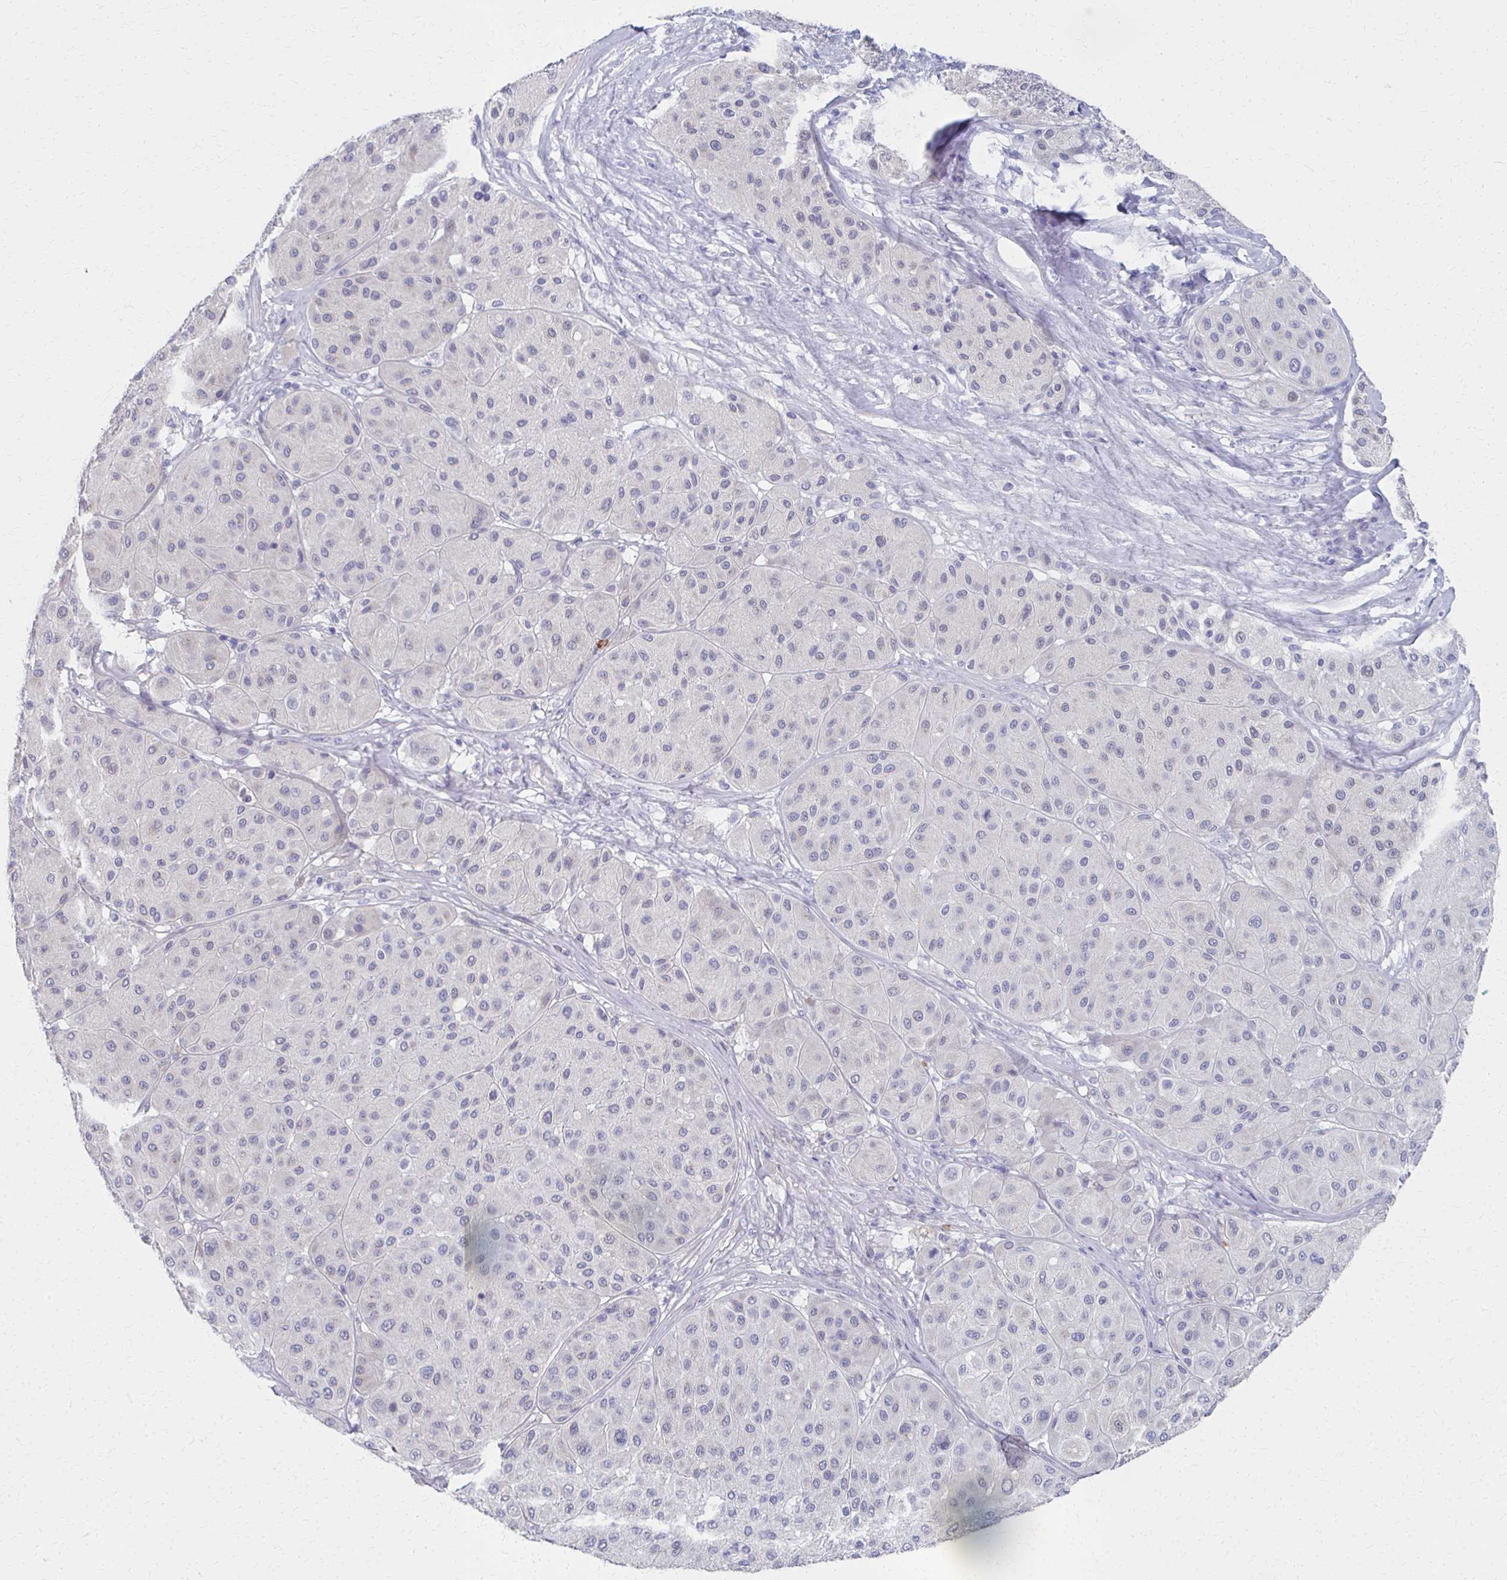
{"staining": {"intensity": "negative", "quantity": "none", "location": "none"}, "tissue": "melanoma", "cell_type": "Tumor cells", "image_type": "cancer", "snomed": [{"axis": "morphology", "description": "Malignant melanoma, Metastatic site"}, {"axis": "topography", "description": "Smooth muscle"}], "caption": "A high-resolution micrograph shows immunohistochemistry staining of melanoma, which displays no significant expression in tumor cells.", "gene": "MS4A2", "patient": {"sex": "male", "age": 41}}